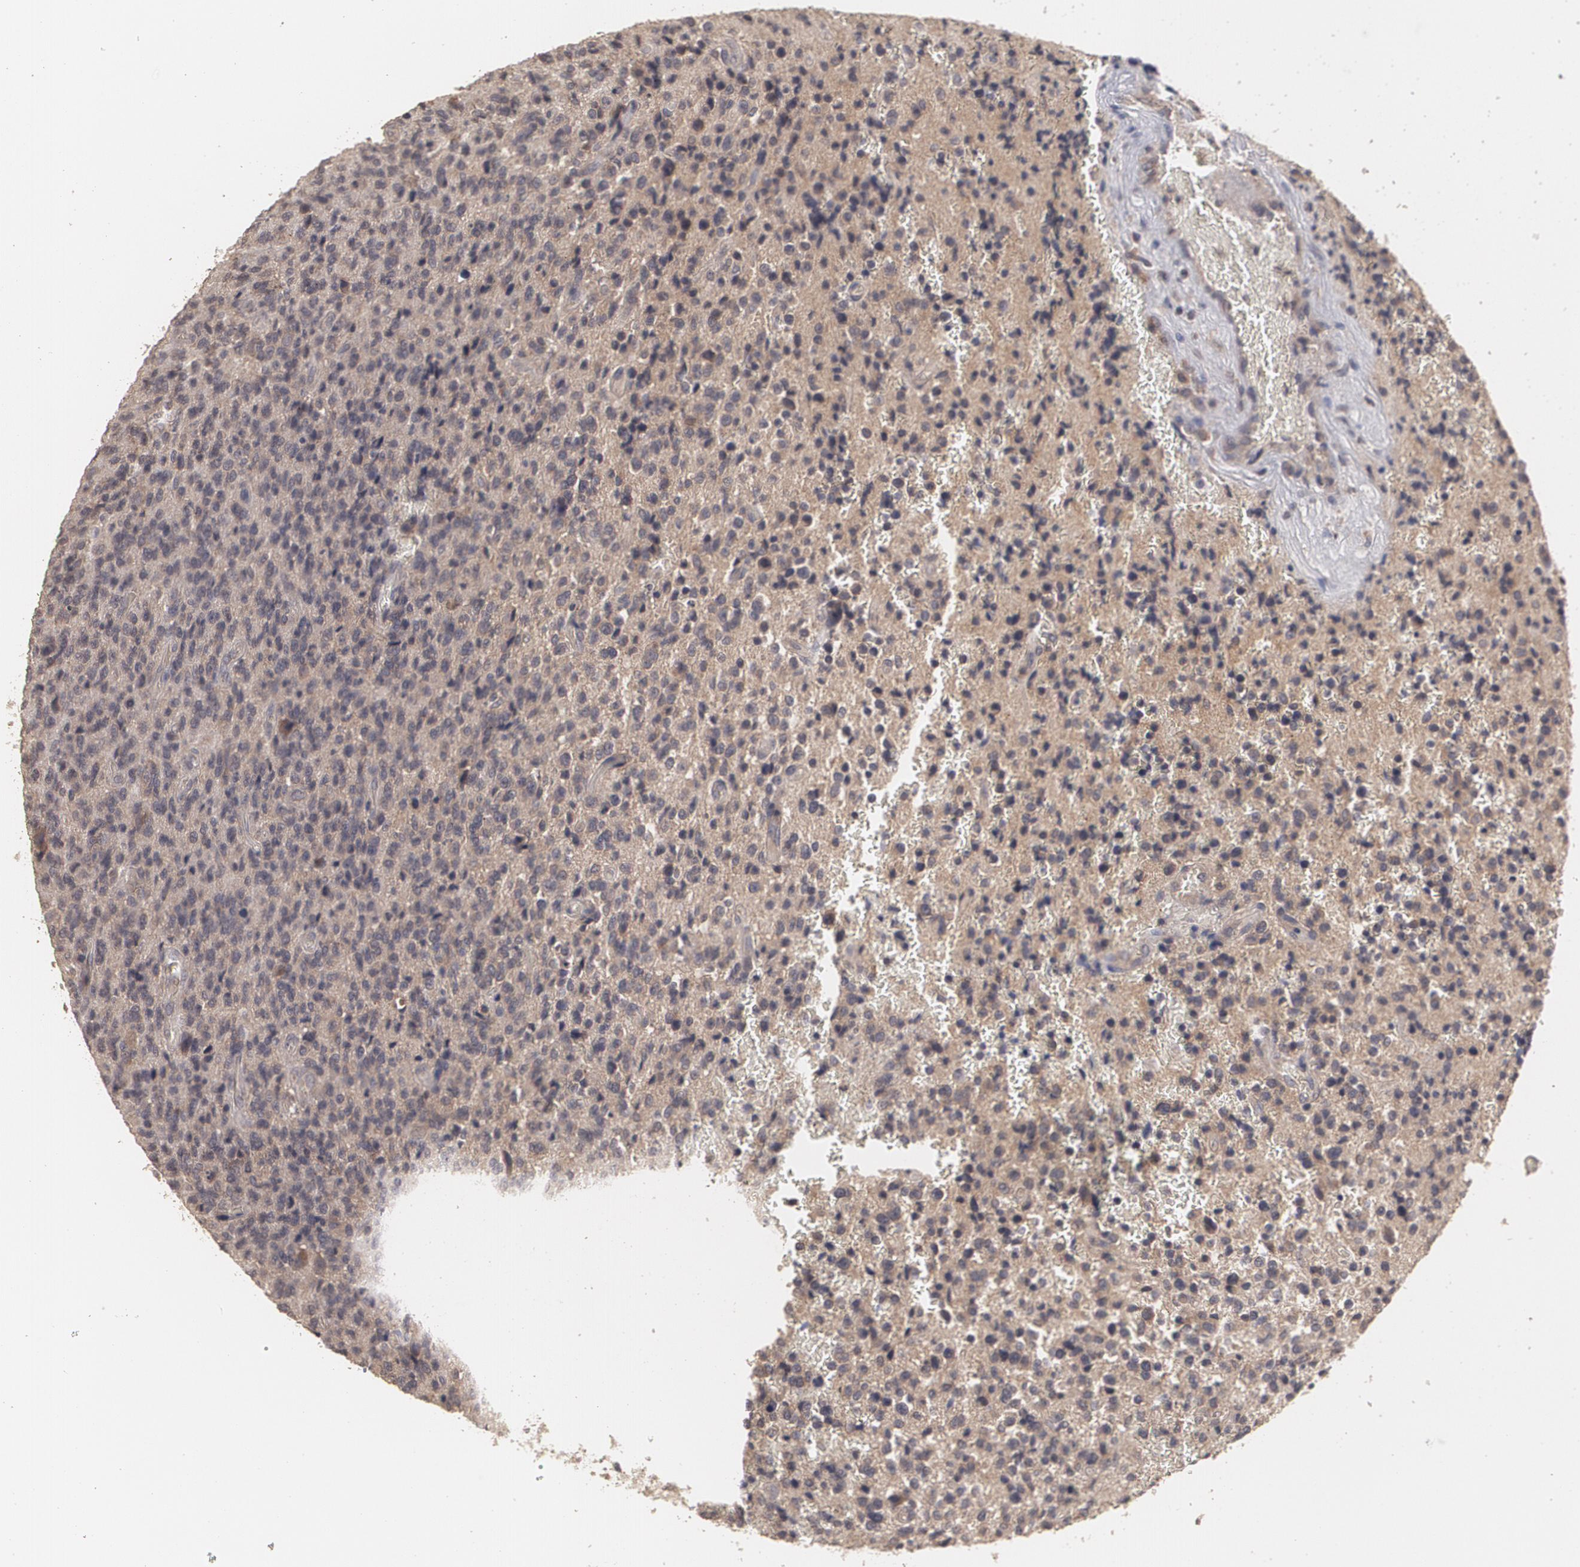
{"staining": {"intensity": "moderate", "quantity": ">75%", "location": "cytoplasmic/membranous"}, "tissue": "glioma", "cell_type": "Tumor cells", "image_type": "cancer", "snomed": [{"axis": "morphology", "description": "Glioma, malignant, High grade"}, {"axis": "topography", "description": "Brain"}], "caption": "This micrograph exhibits immunohistochemistry staining of human malignant high-grade glioma, with medium moderate cytoplasmic/membranous expression in approximately >75% of tumor cells.", "gene": "ARF6", "patient": {"sex": "male", "age": 36}}